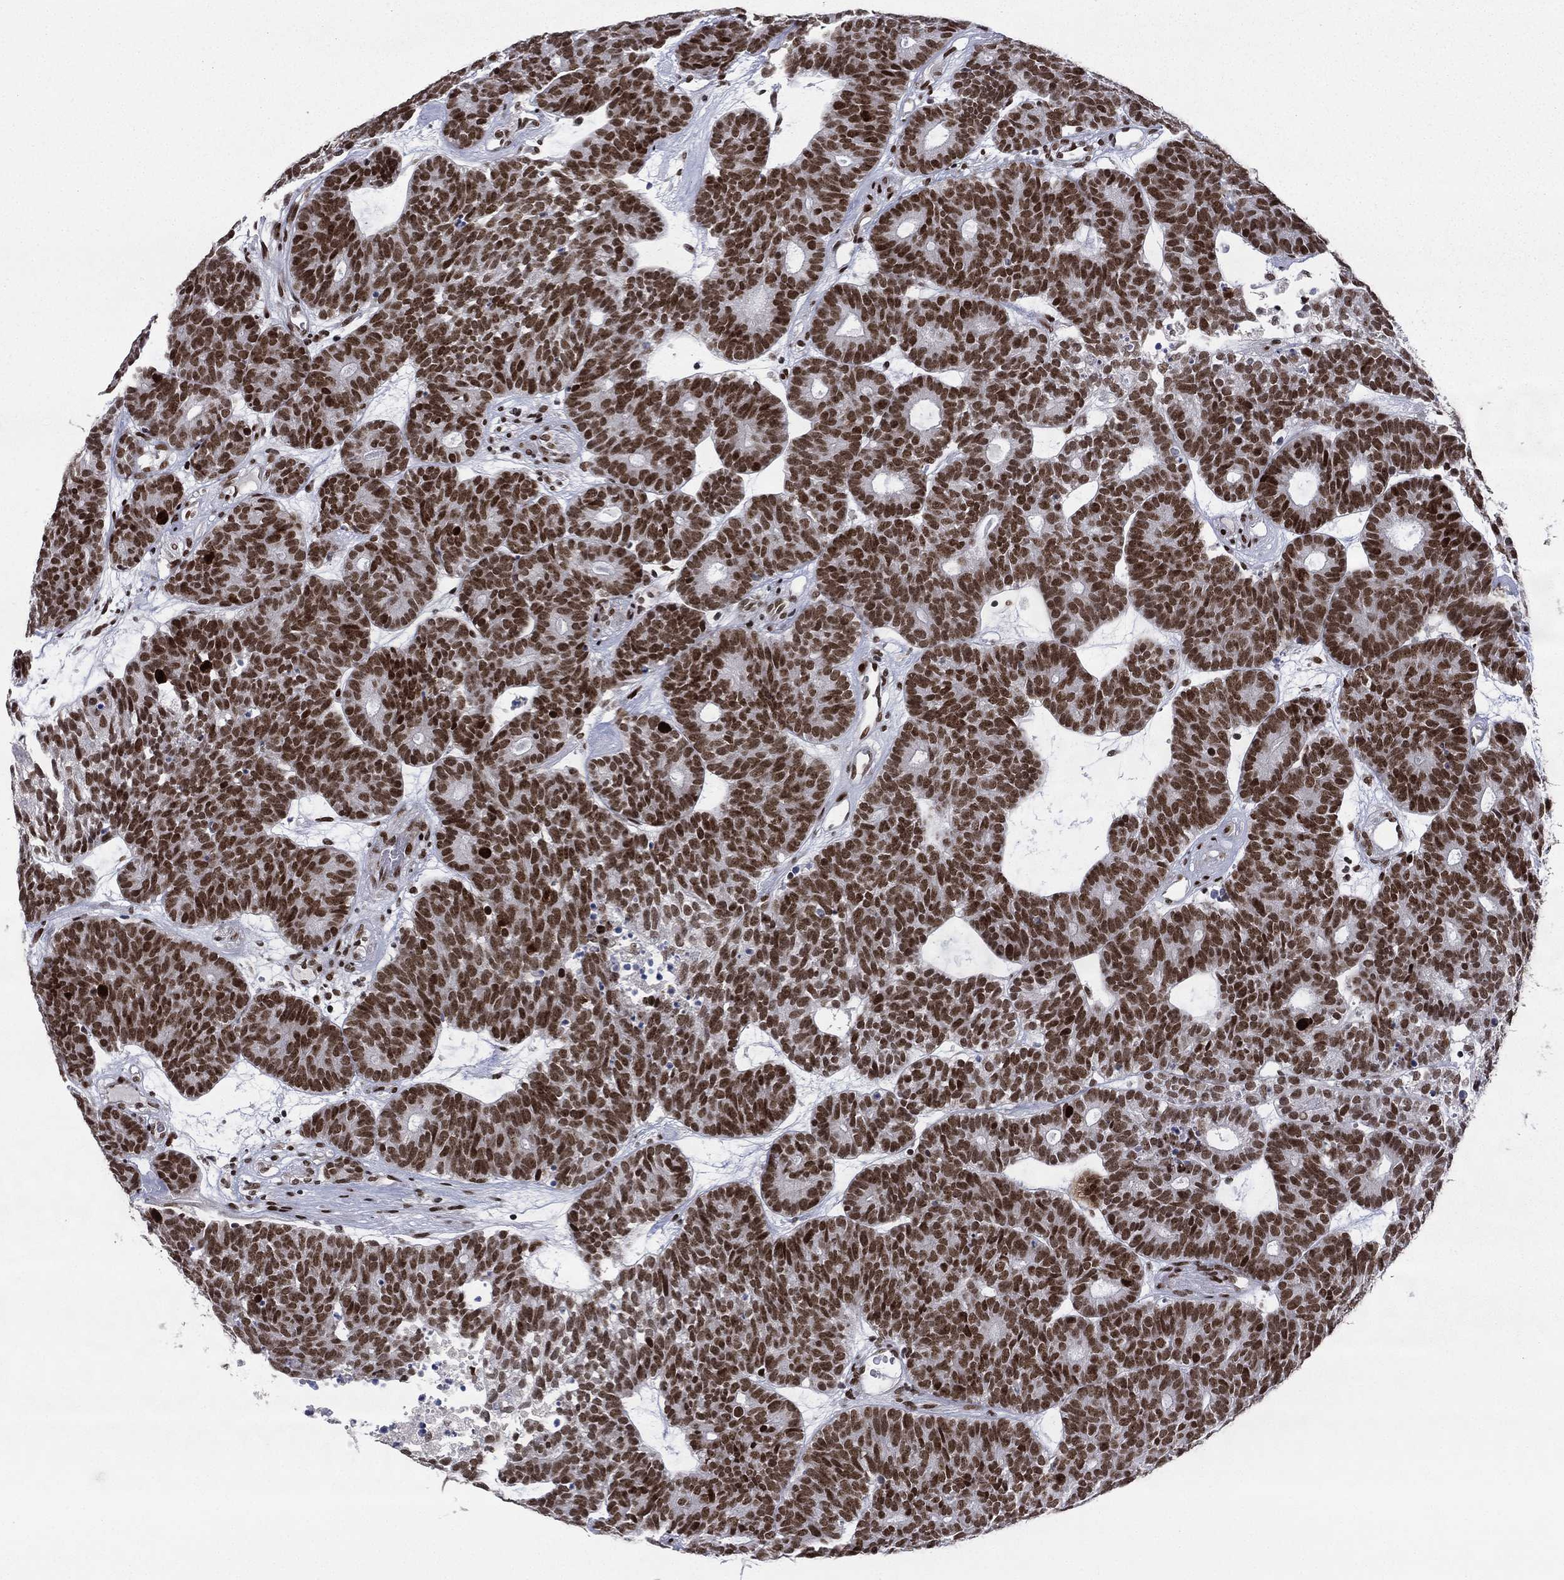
{"staining": {"intensity": "strong", "quantity": ">75%", "location": "nuclear"}, "tissue": "head and neck cancer", "cell_type": "Tumor cells", "image_type": "cancer", "snomed": [{"axis": "morphology", "description": "Adenocarcinoma, NOS"}, {"axis": "topography", "description": "Head-Neck"}], "caption": "The micrograph reveals staining of head and neck adenocarcinoma, revealing strong nuclear protein staining (brown color) within tumor cells. The staining was performed using DAB (3,3'-diaminobenzidine) to visualize the protein expression in brown, while the nuclei were stained in blue with hematoxylin (Magnification: 20x).", "gene": "RTF1", "patient": {"sex": "female", "age": 81}}